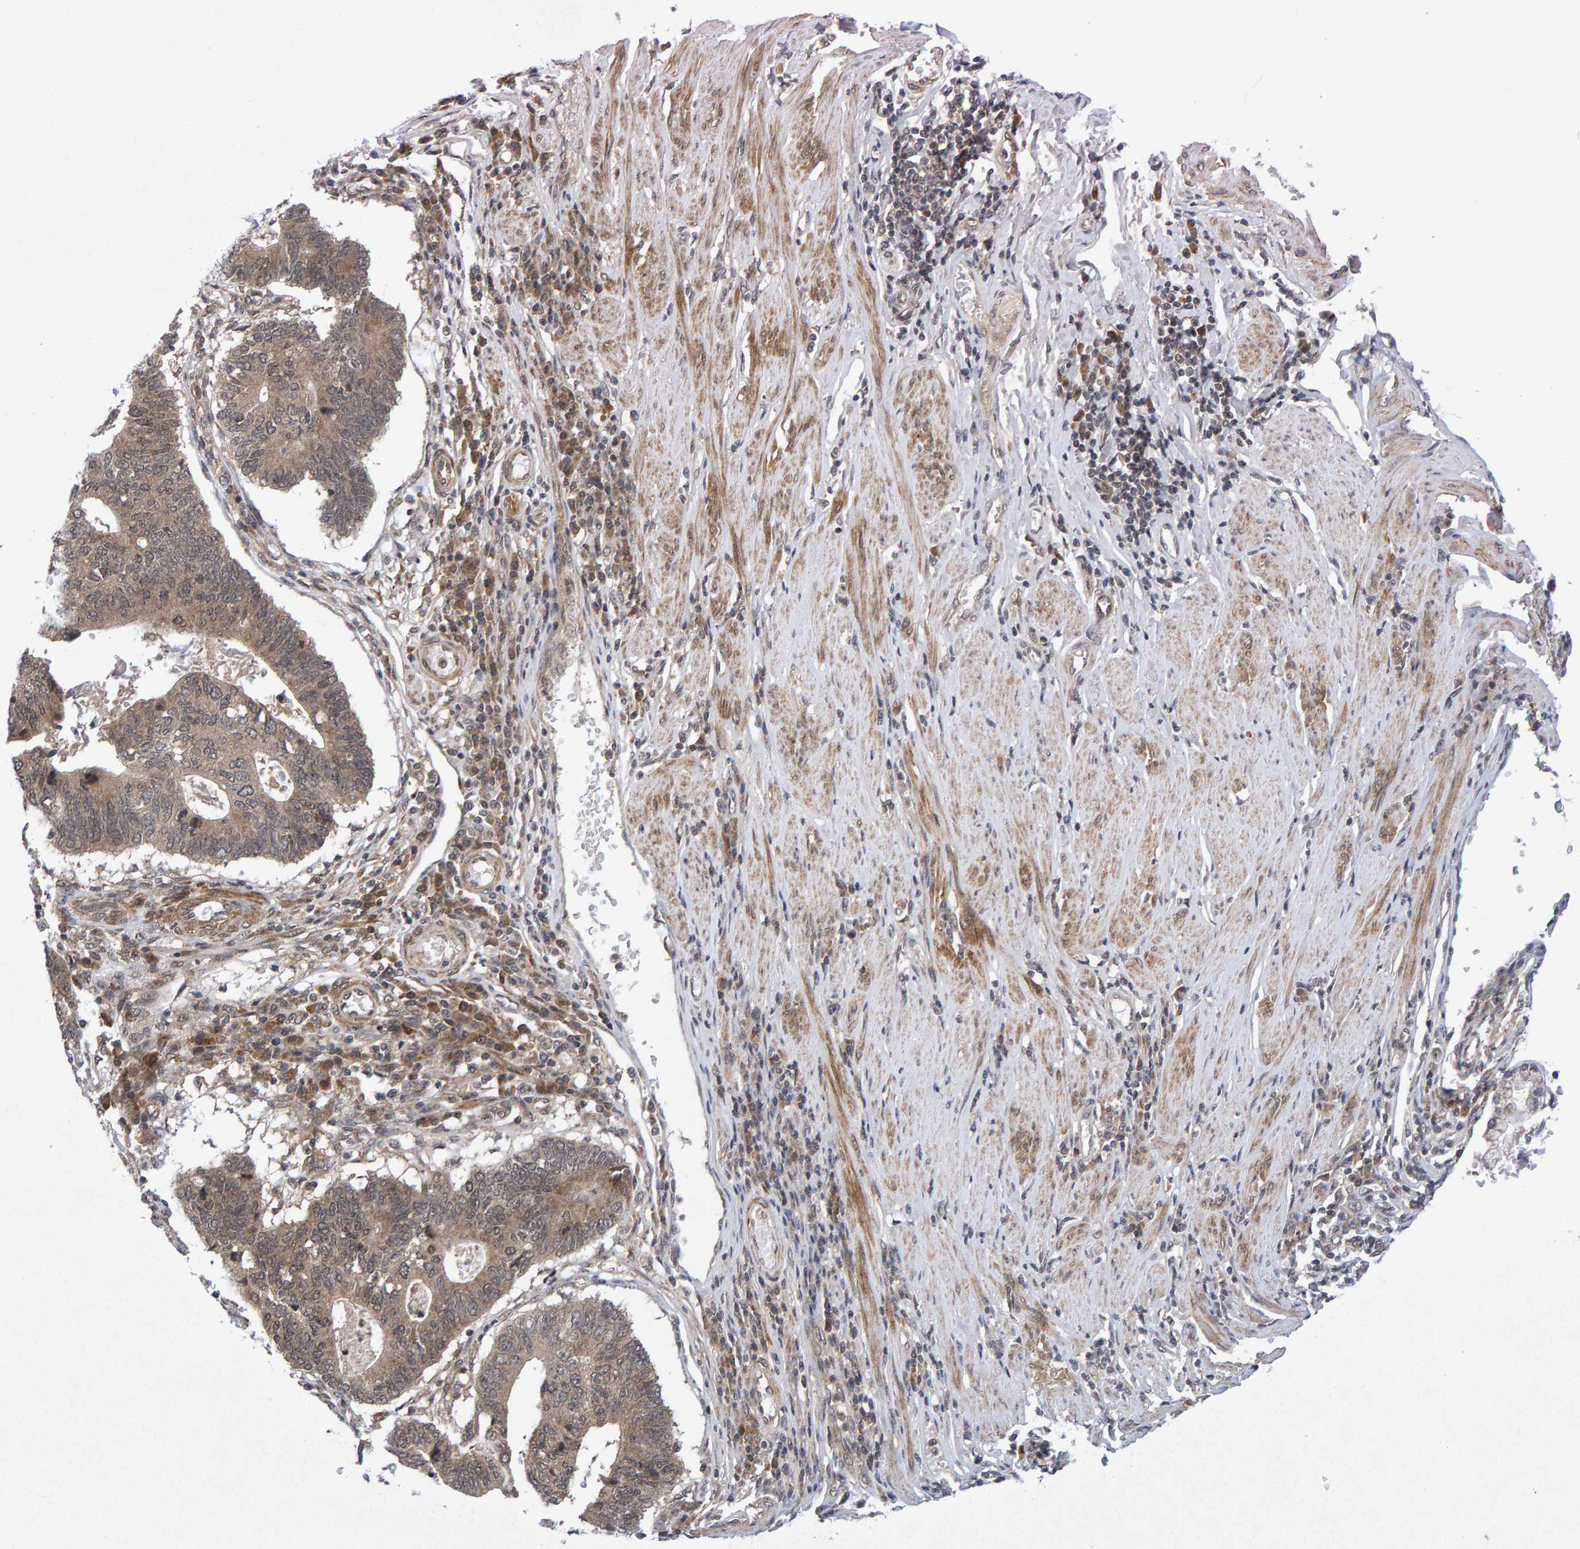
{"staining": {"intensity": "moderate", "quantity": ">75%", "location": "cytoplasmic/membranous"}, "tissue": "stomach cancer", "cell_type": "Tumor cells", "image_type": "cancer", "snomed": [{"axis": "morphology", "description": "Adenocarcinoma, NOS"}, {"axis": "topography", "description": "Stomach"}], "caption": "About >75% of tumor cells in human stomach cancer (adenocarcinoma) reveal moderate cytoplasmic/membranous protein staining as visualized by brown immunohistochemical staining.", "gene": "CDH2", "patient": {"sex": "male", "age": 59}}